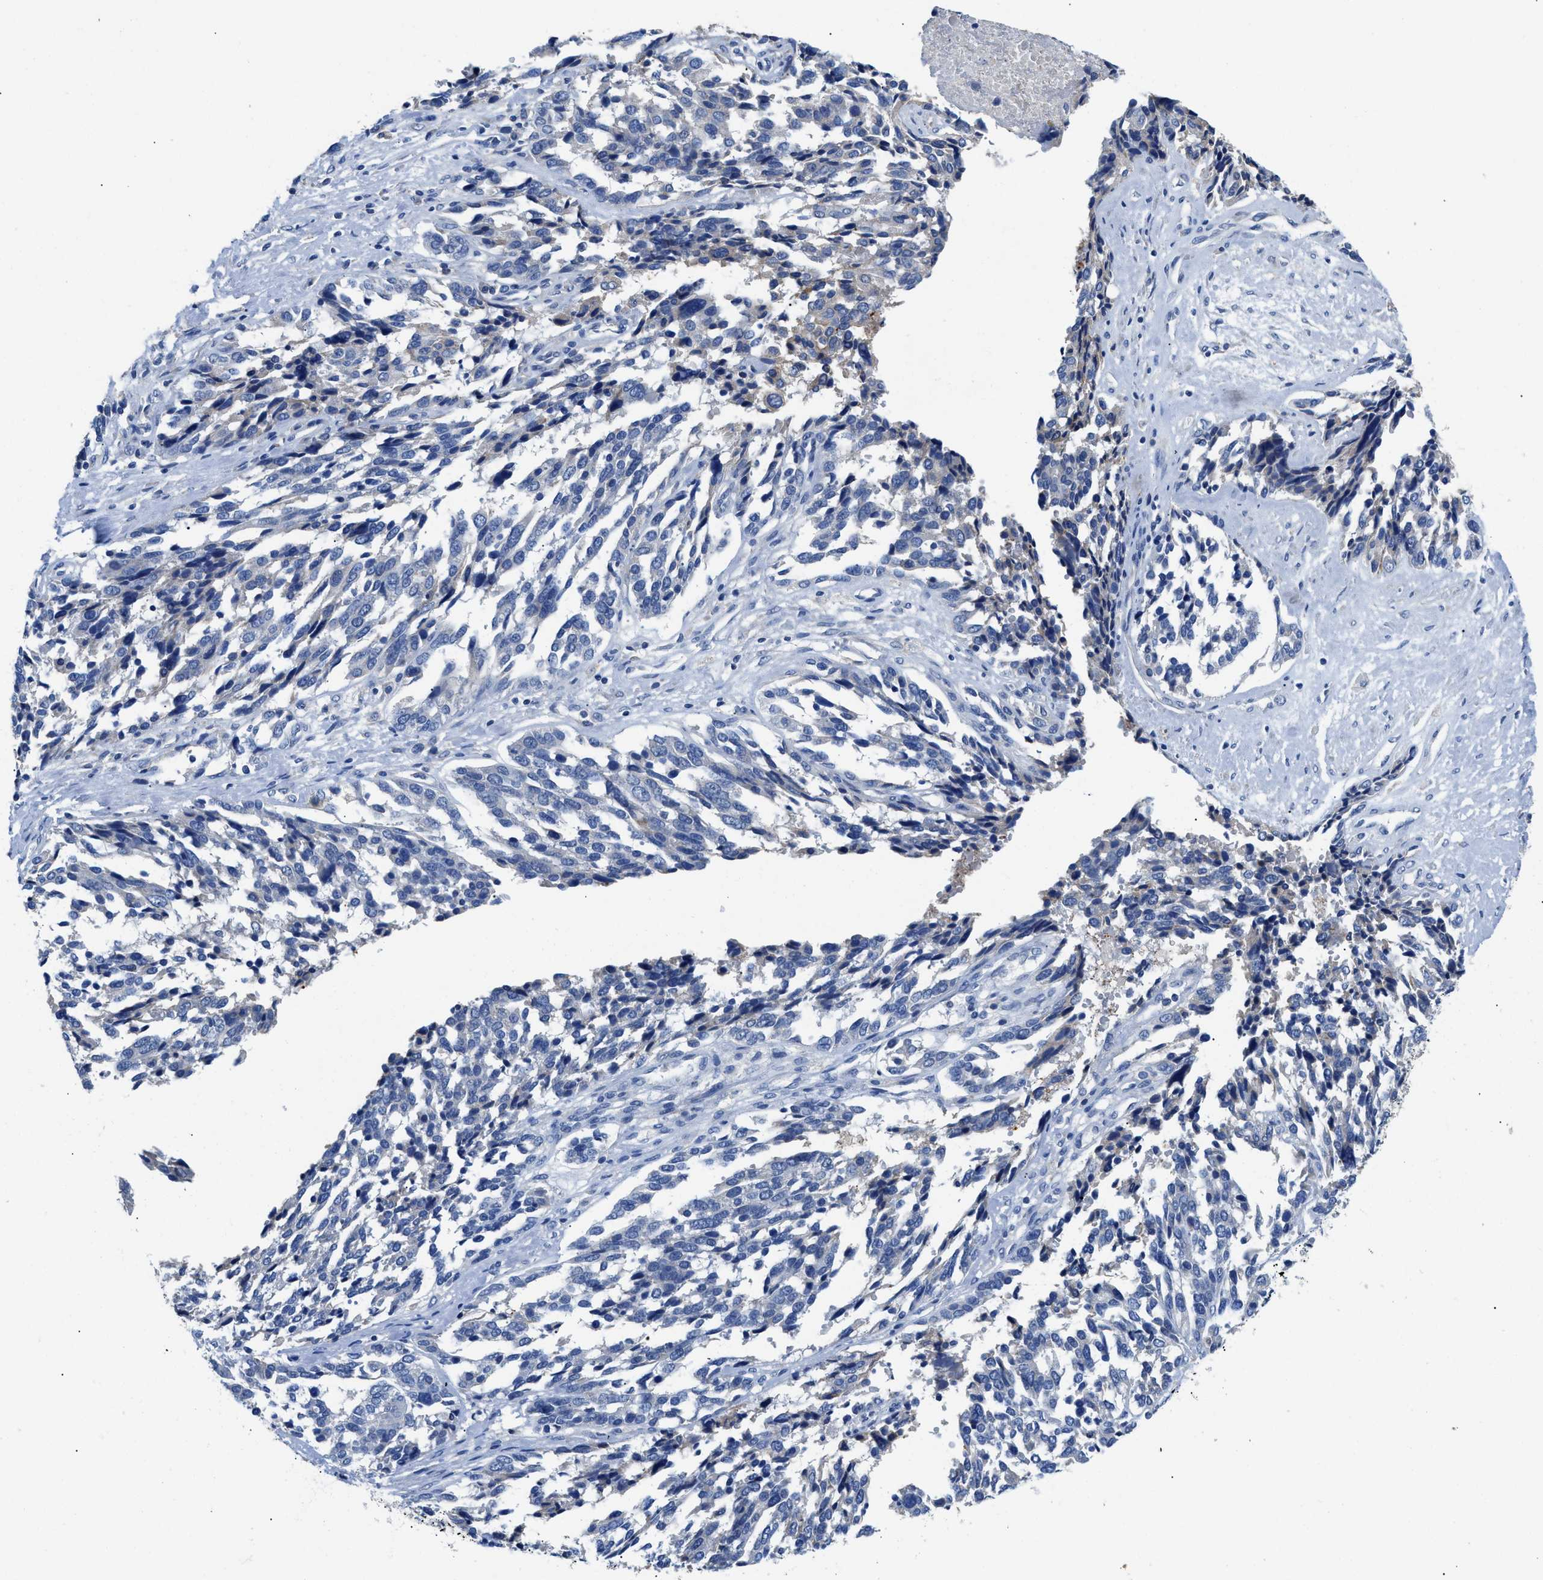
{"staining": {"intensity": "weak", "quantity": "<25%", "location": "cytoplasmic/membranous"}, "tissue": "ovarian cancer", "cell_type": "Tumor cells", "image_type": "cancer", "snomed": [{"axis": "morphology", "description": "Cystadenocarcinoma, serous, NOS"}, {"axis": "topography", "description": "Ovary"}], "caption": "IHC micrograph of neoplastic tissue: human ovarian cancer stained with DAB (3,3'-diaminobenzidine) displays no significant protein expression in tumor cells.", "gene": "SLC10A6", "patient": {"sex": "female", "age": 44}}